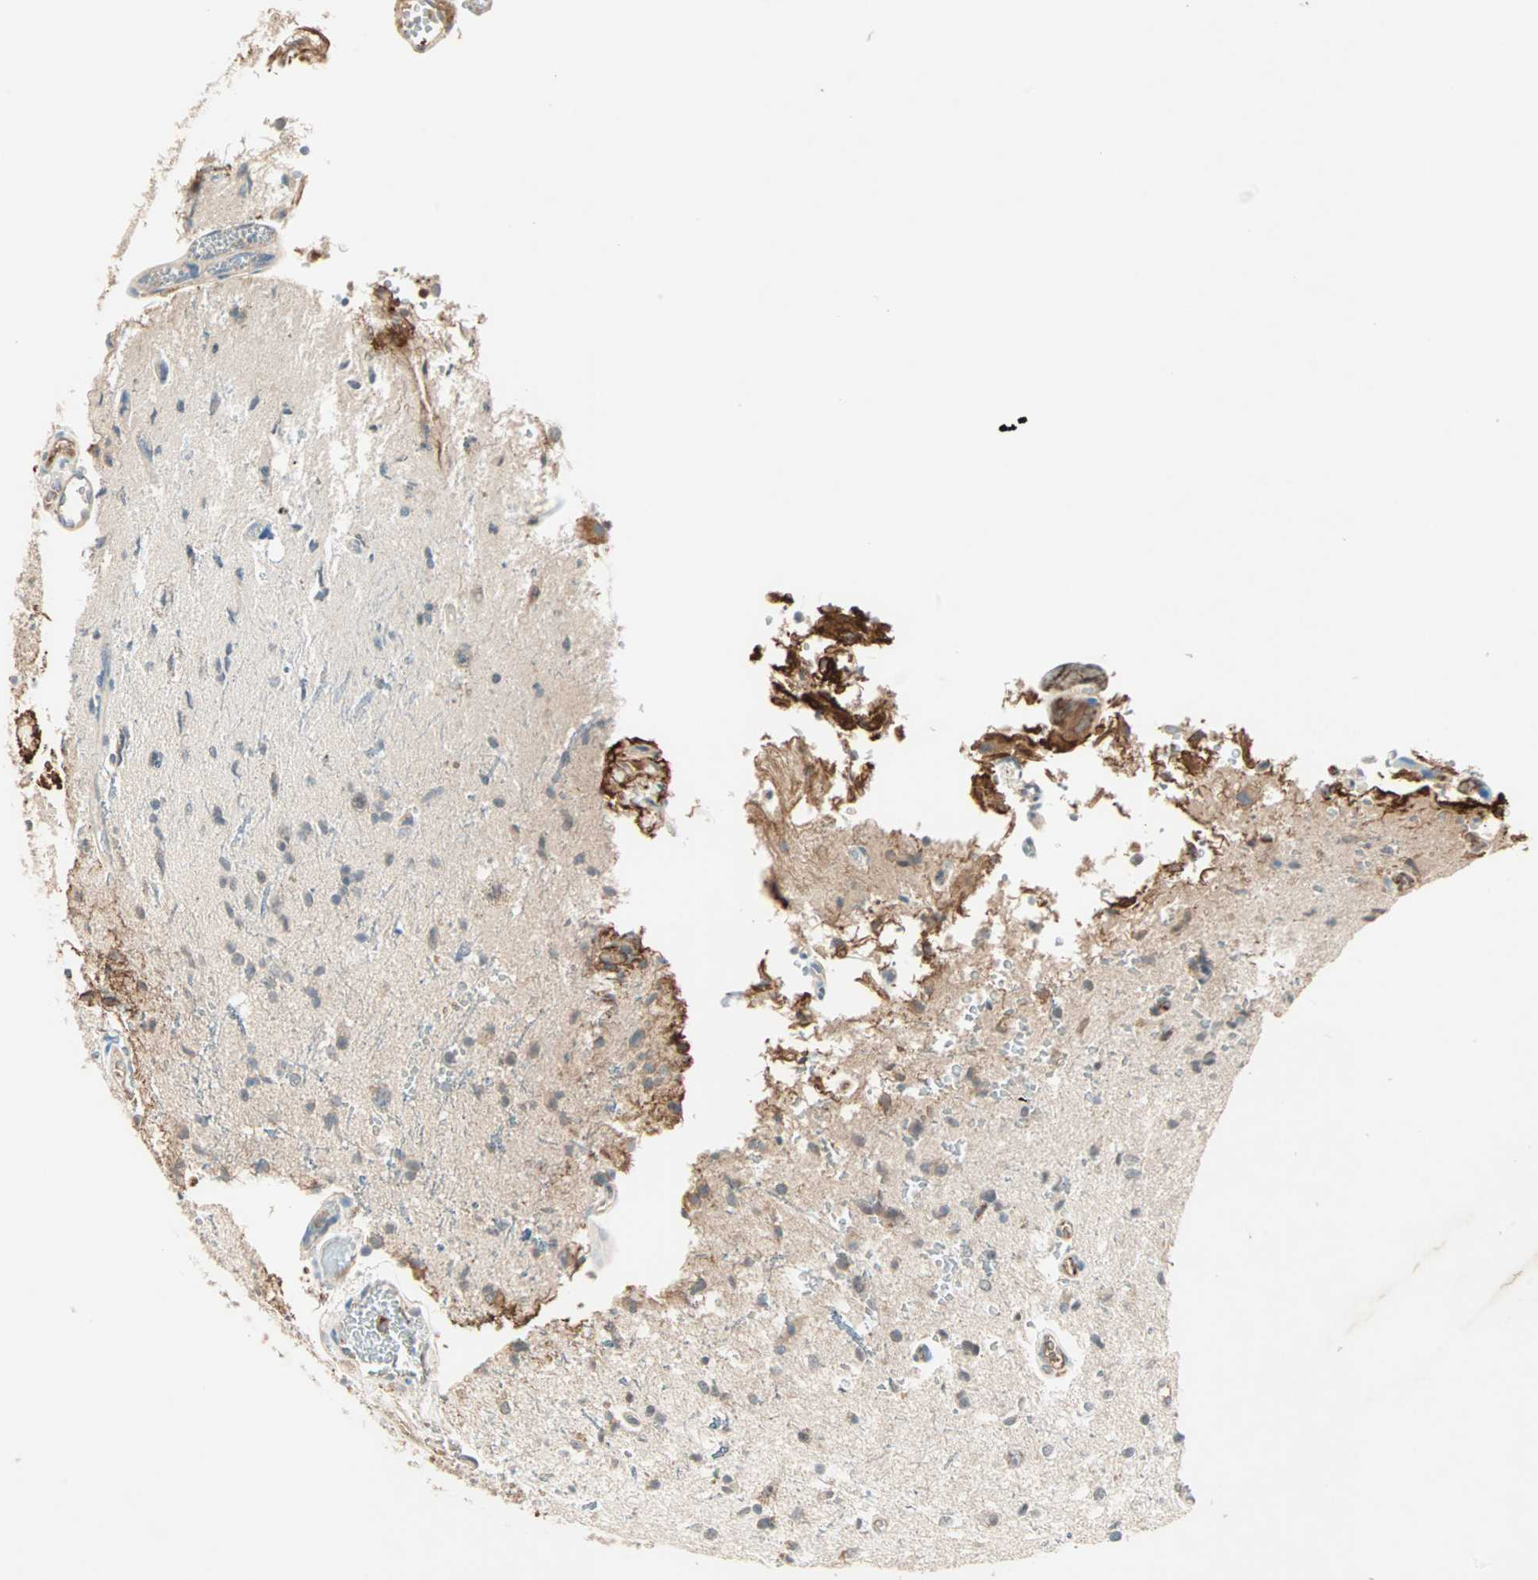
{"staining": {"intensity": "moderate", "quantity": "25%-75%", "location": "cytoplasmic/membranous"}, "tissue": "glioma", "cell_type": "Tumor cells", "image_type": "cancer", "snomed": [{"axis": "morphology", "description": "Glioma, malignant, High grade"}, {"axis": "topography", "description": "Brain"}], "caption": "A photomicrograph of human malignant glioma (high-grade) stained for a protein reveals moderate cytoplasmic/membranous brown staining in tumor cells. Immunohistochemistry stains the protein in brown and the nuclei are stained blue.", "gene": "TEC", "patient": {"sex": "male", "age": 47}}